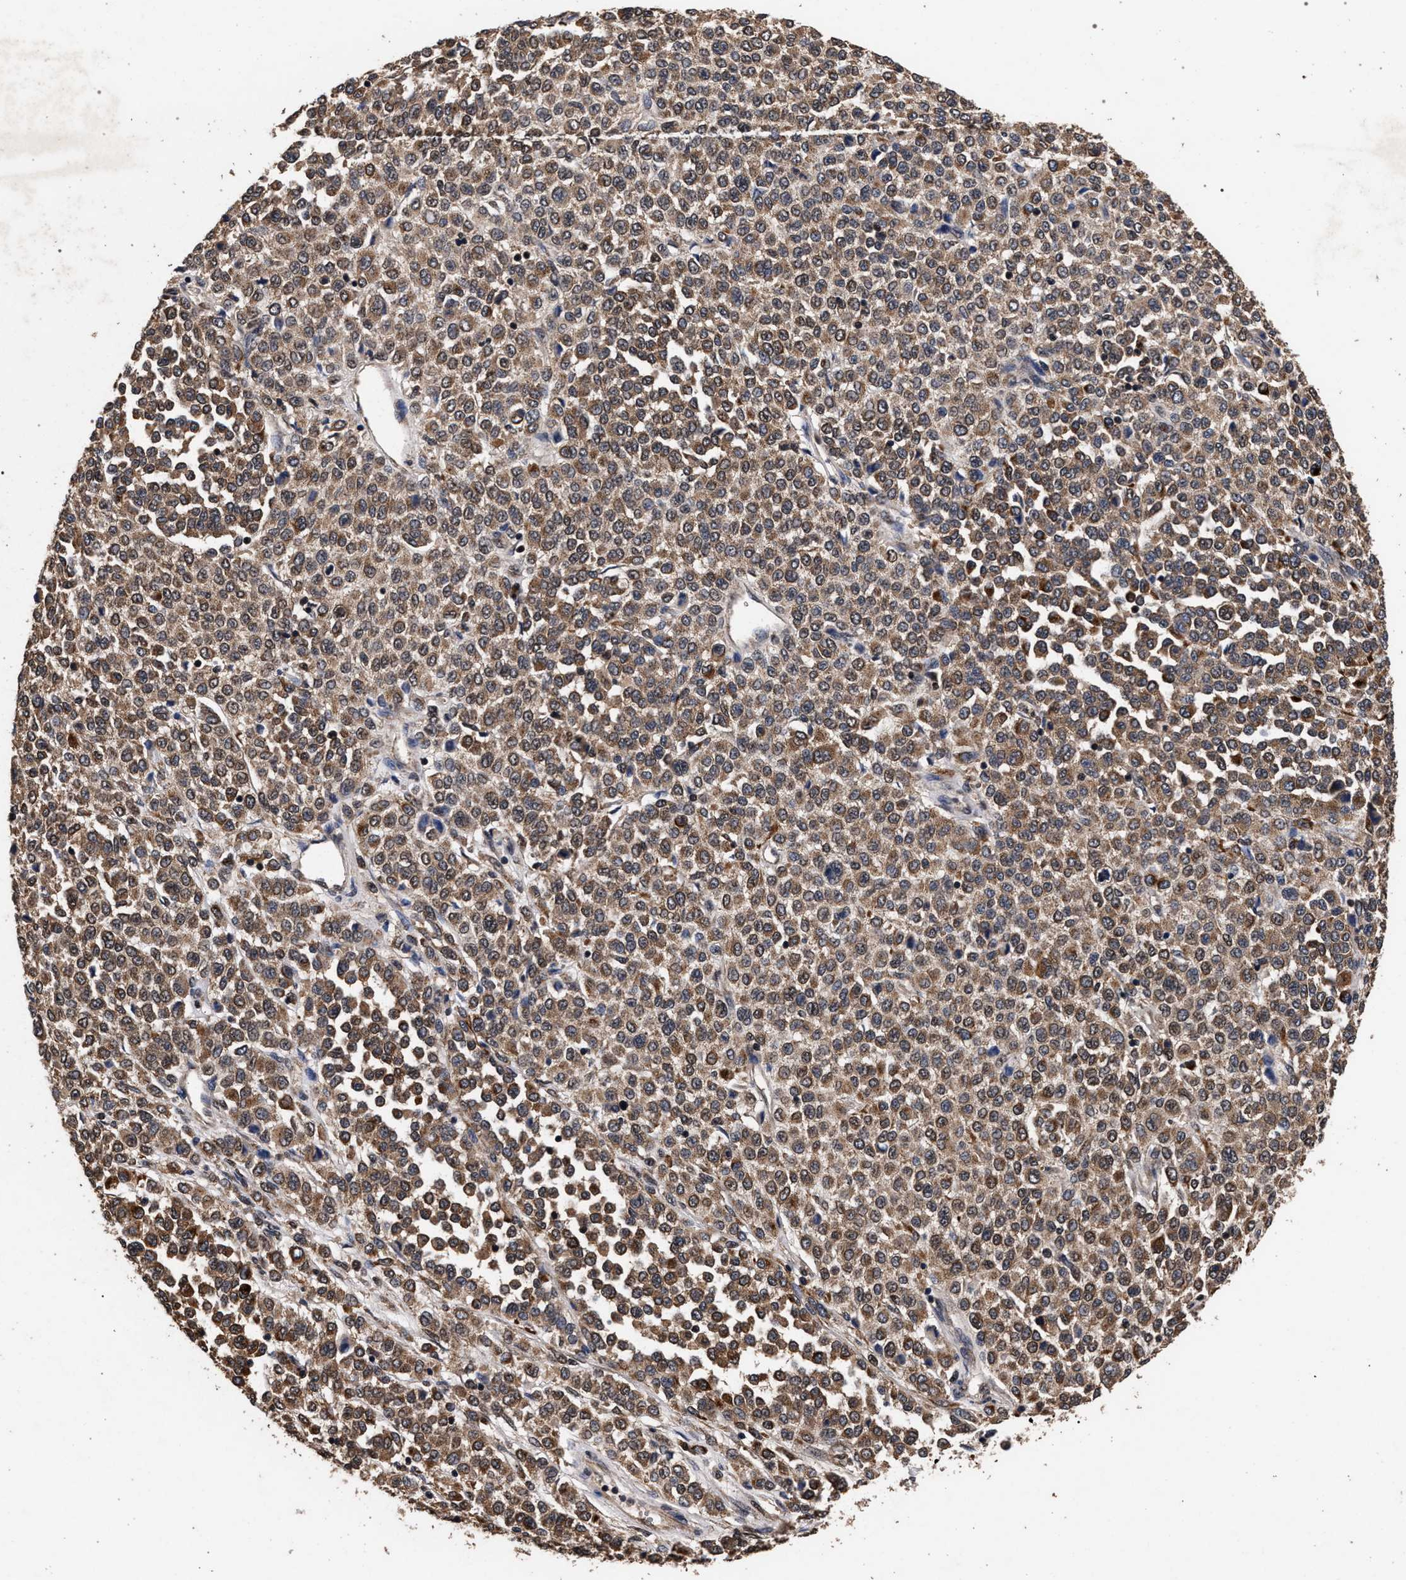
{"staining": {"intensity": "moderate", "quantity": ">75%", "location": "cytoplasmic/membranous,nuclear"}, "tissue": "melanoma", "cell_type": "Tumor cells", "image_type": "cancer", "snomed": [{"axis": "morphology", "description": "Malignant melanoma, Metastatic site"}, {"axis": "topography", "description": "Pancreas"}], "caption": "The micrograph exhibits immunohistochemical staining of melanoma. There is moderate cytoplasmic/membranous and nuclear positivity is appreciated in approximately >75% of tumor cells. The protein is shown in brown color, while the nuclei are stained blue.", "gene": "ACOX1", "patient": {"sex": "female", "age": 30}}